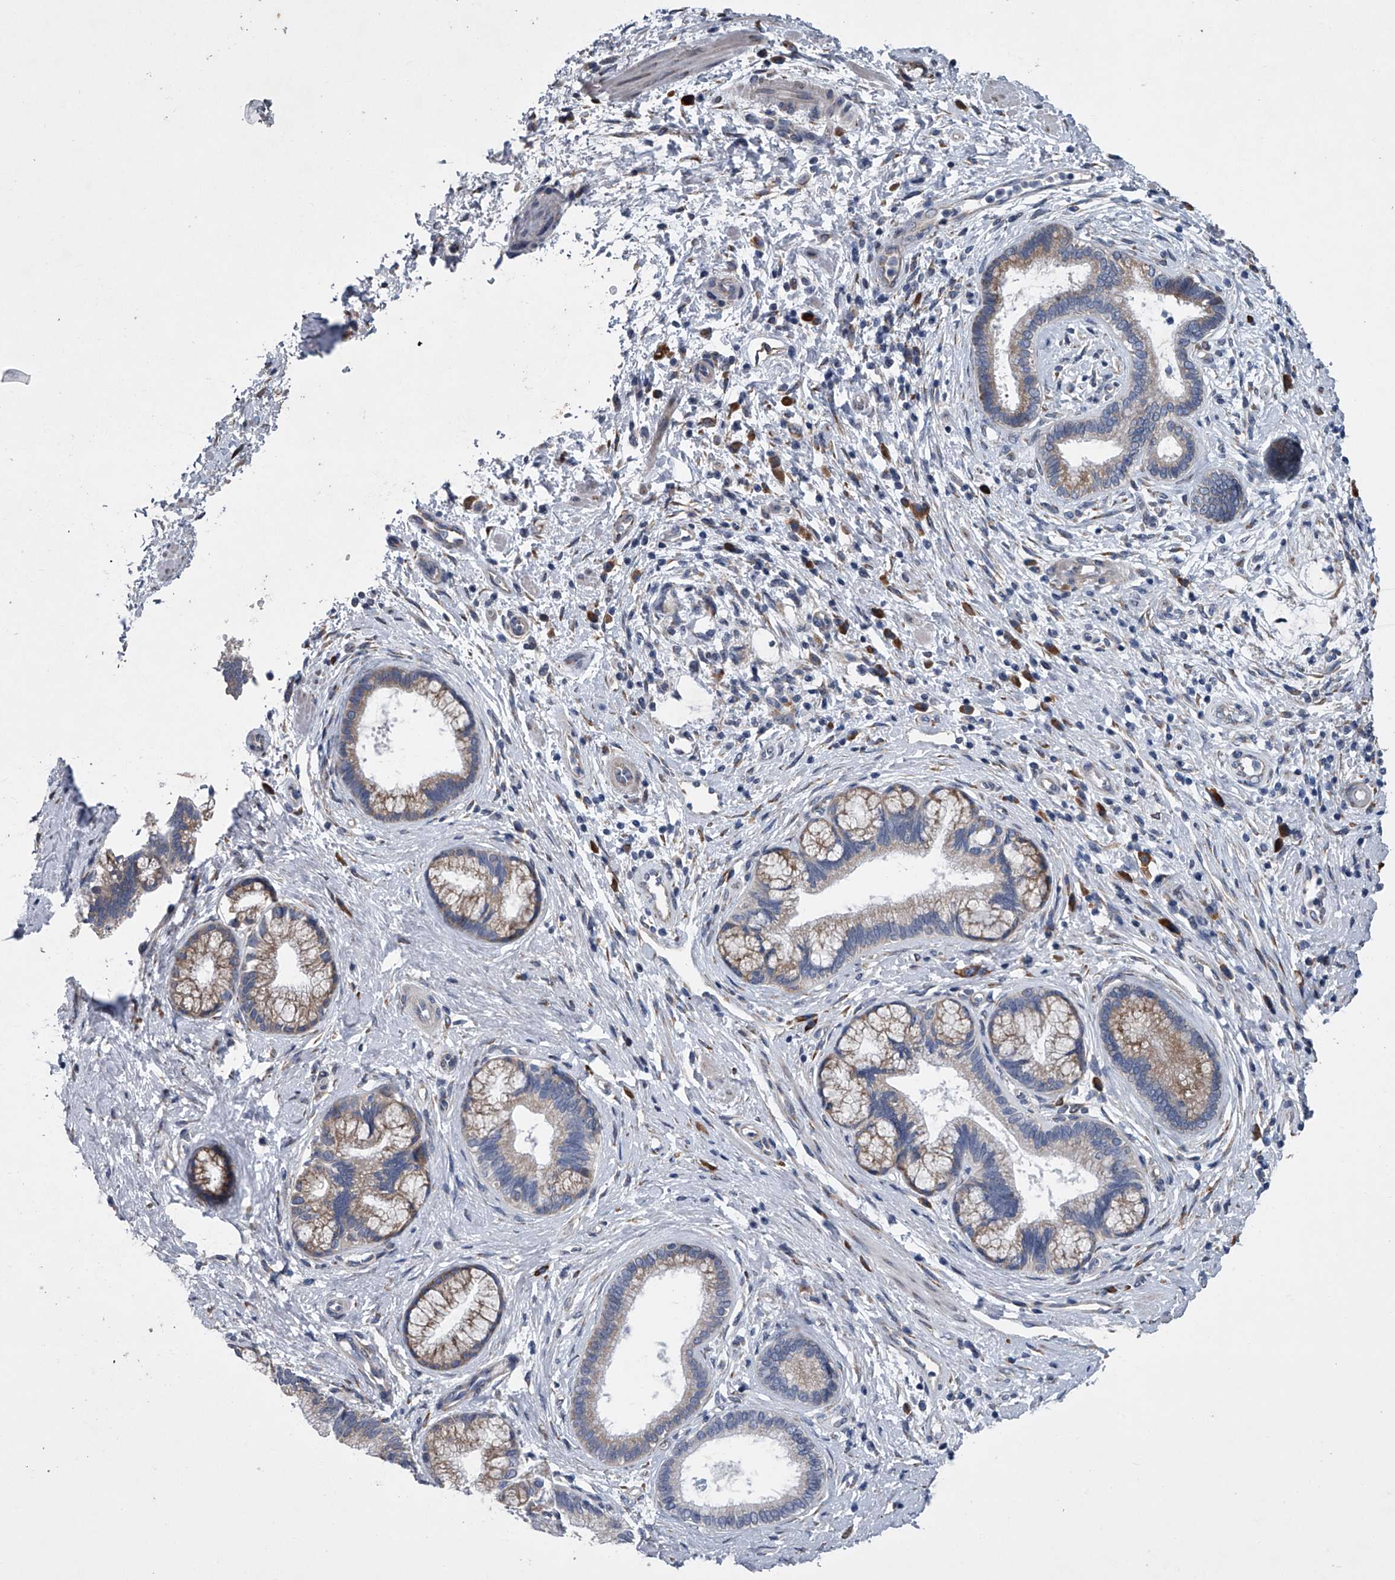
{"staining": {"intensity": "weak", "quantity": "<25%", "location": "cytoplasmic/membranous"}, "tissue": "pancreatic cancer", "cell_type": "Tumor cells", "image_type": "cancer", "snomed": [{"axis": "morphology", "description": "Adenocarcinoma, NOS"}, {"axis": "topography", "description": "Pancreas"}], "caption": "Human pancreatic adenocarcinoma stained for a protein using immunohistochemistry exhibits no staining in tumor cells.", "gene": "ABCG1", "patient": {"sex": "female", "age": 73}}